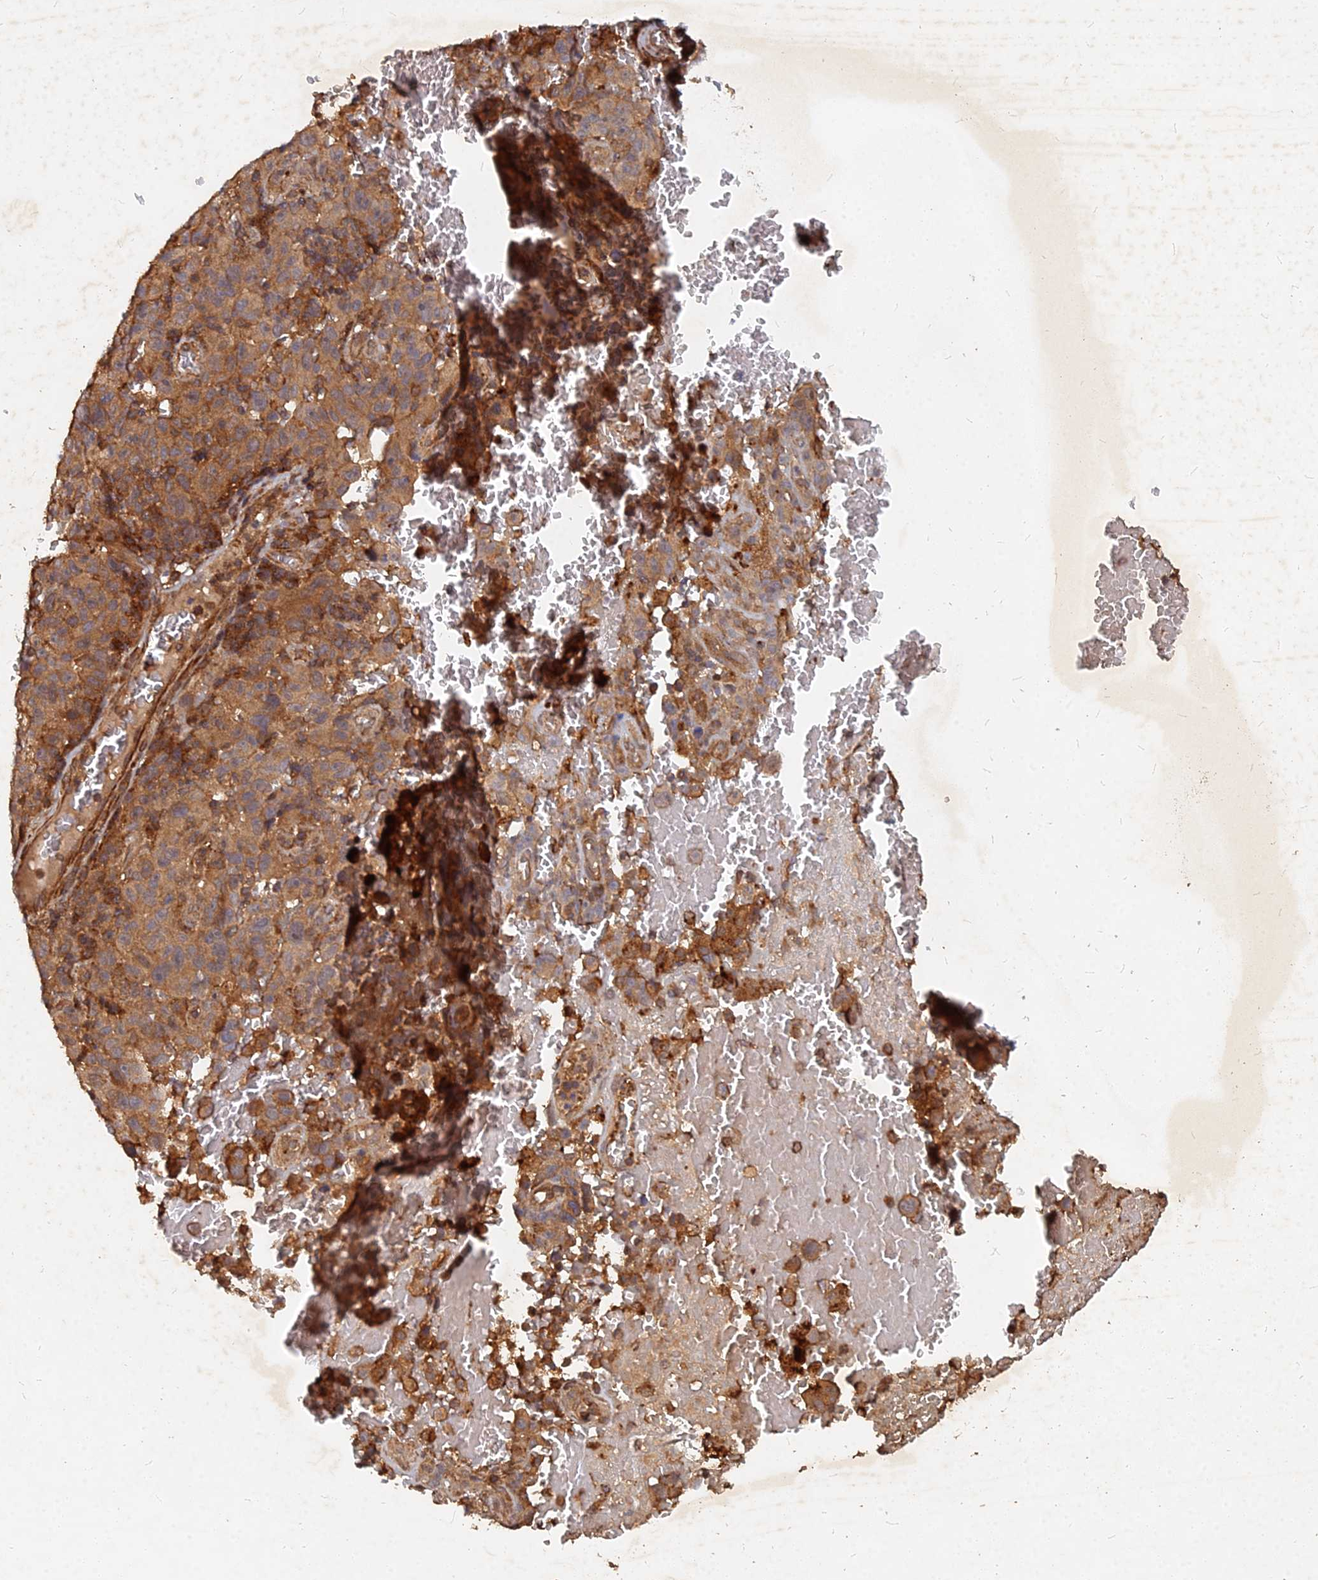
{"staining": {"intensity": "moderate", "quantity": ">75%", "location": "cytoplasmic/membranous"}, "tissue": "melanoma", "cell_type": "Tumor cells", "image_type": "cancer", "snomed": [{"axis": "morphology", "description": "Malignant melanoma, NOS"}, {"axis": "topography", "description": "Skin"}], "caption": "Human malignant melanoma stained with a protein marker shows moderate staining in tumor cells.", "gene": "UBE2W", "patient": {"sex": "female", "age": 82}}